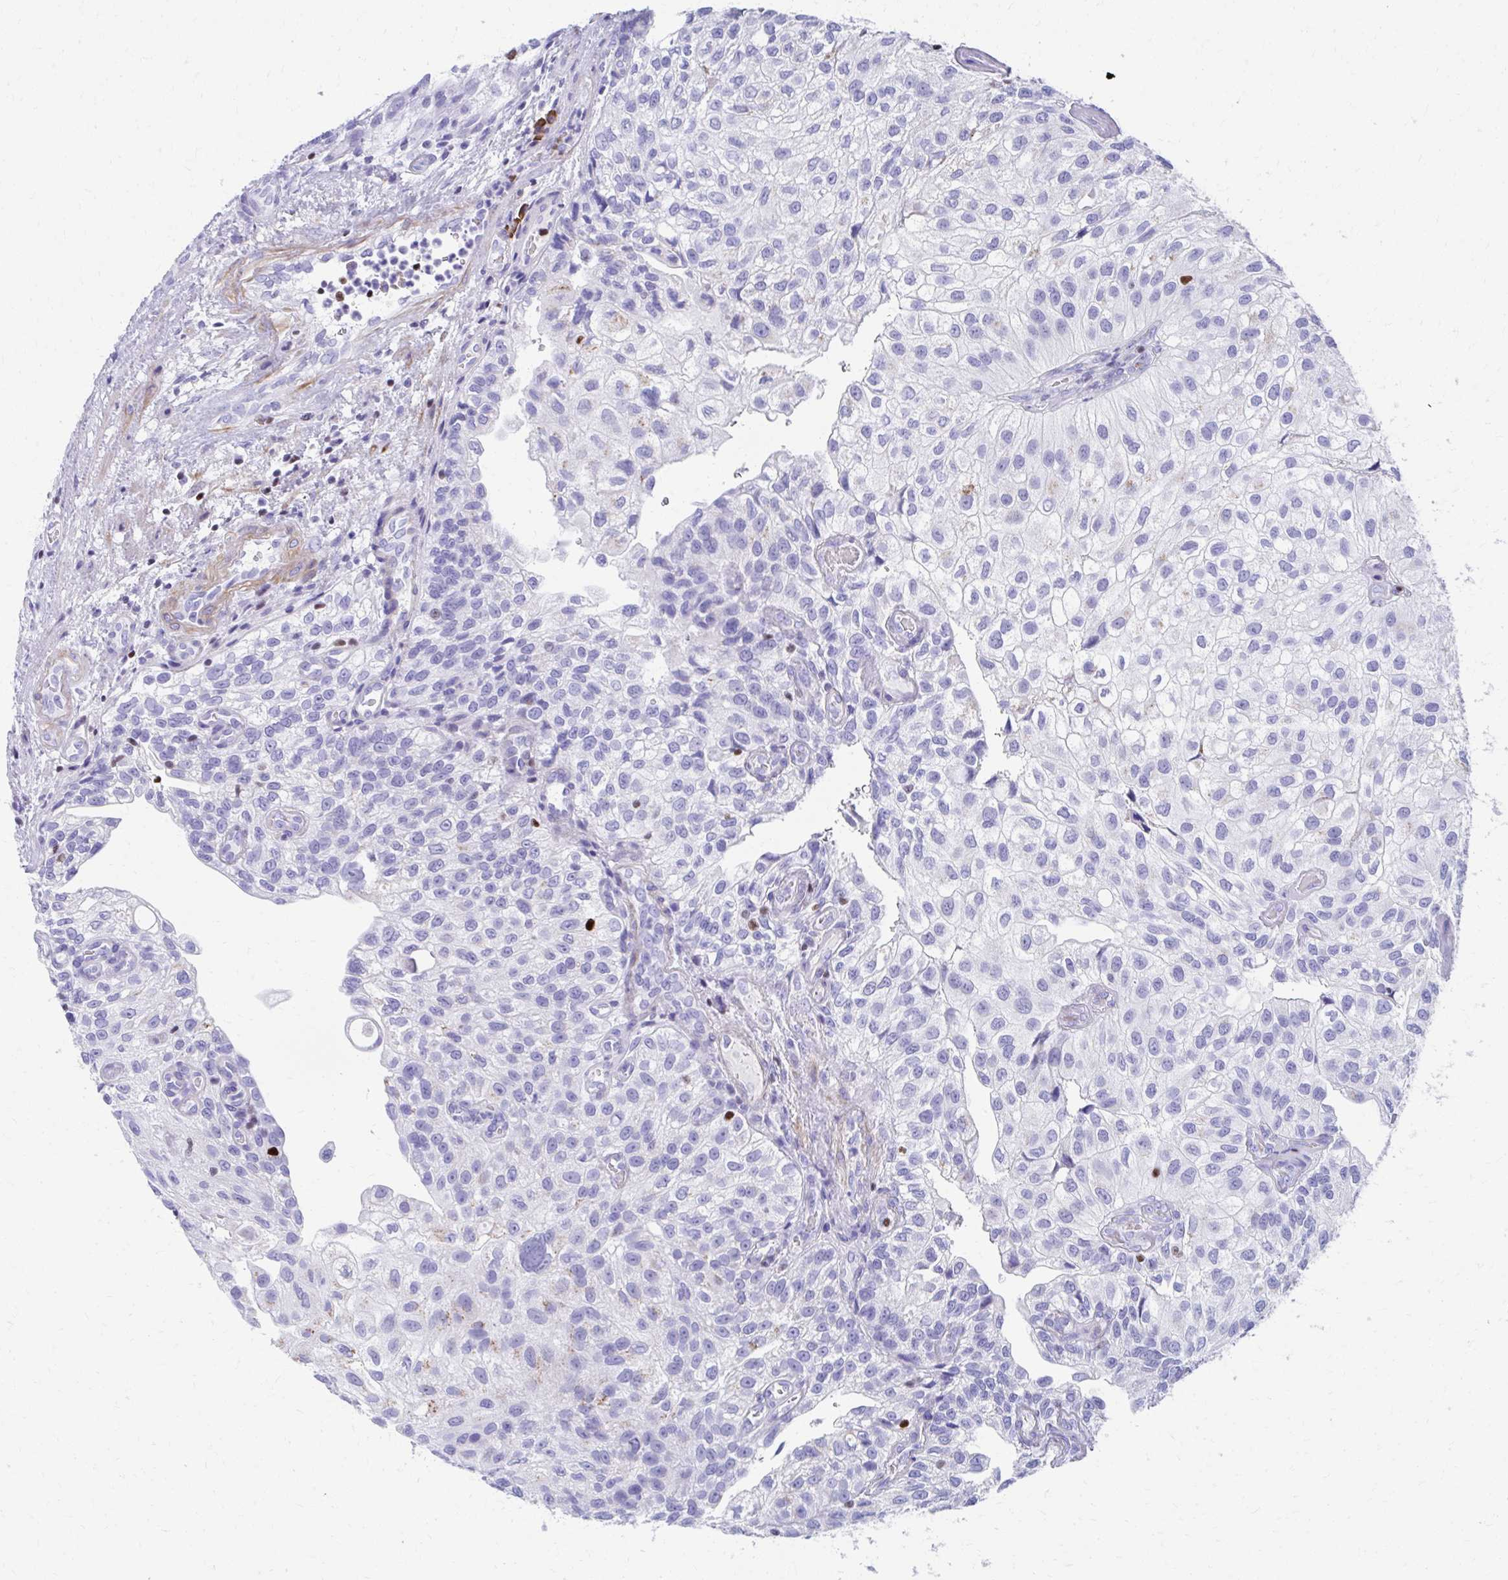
{"staining": {"intensity": "negative", "quantity": "none", "location": "none"}, "tissue": "urothelial cancer", "cell_type": "Tumor cells", "image_type": "cancer", "snomed": [{"axis": "morphology", "description": "Urothelial carcinoma, NOS"}, {"axis": "topography", "description": "Urinary bladder"}], "caption": "Immunohistochemical staining of human urothelial cancer exhibits no significant positivity in tumor cells.", "gene": "RUNX3", "patient": {"sex": "male", "age": 87}}